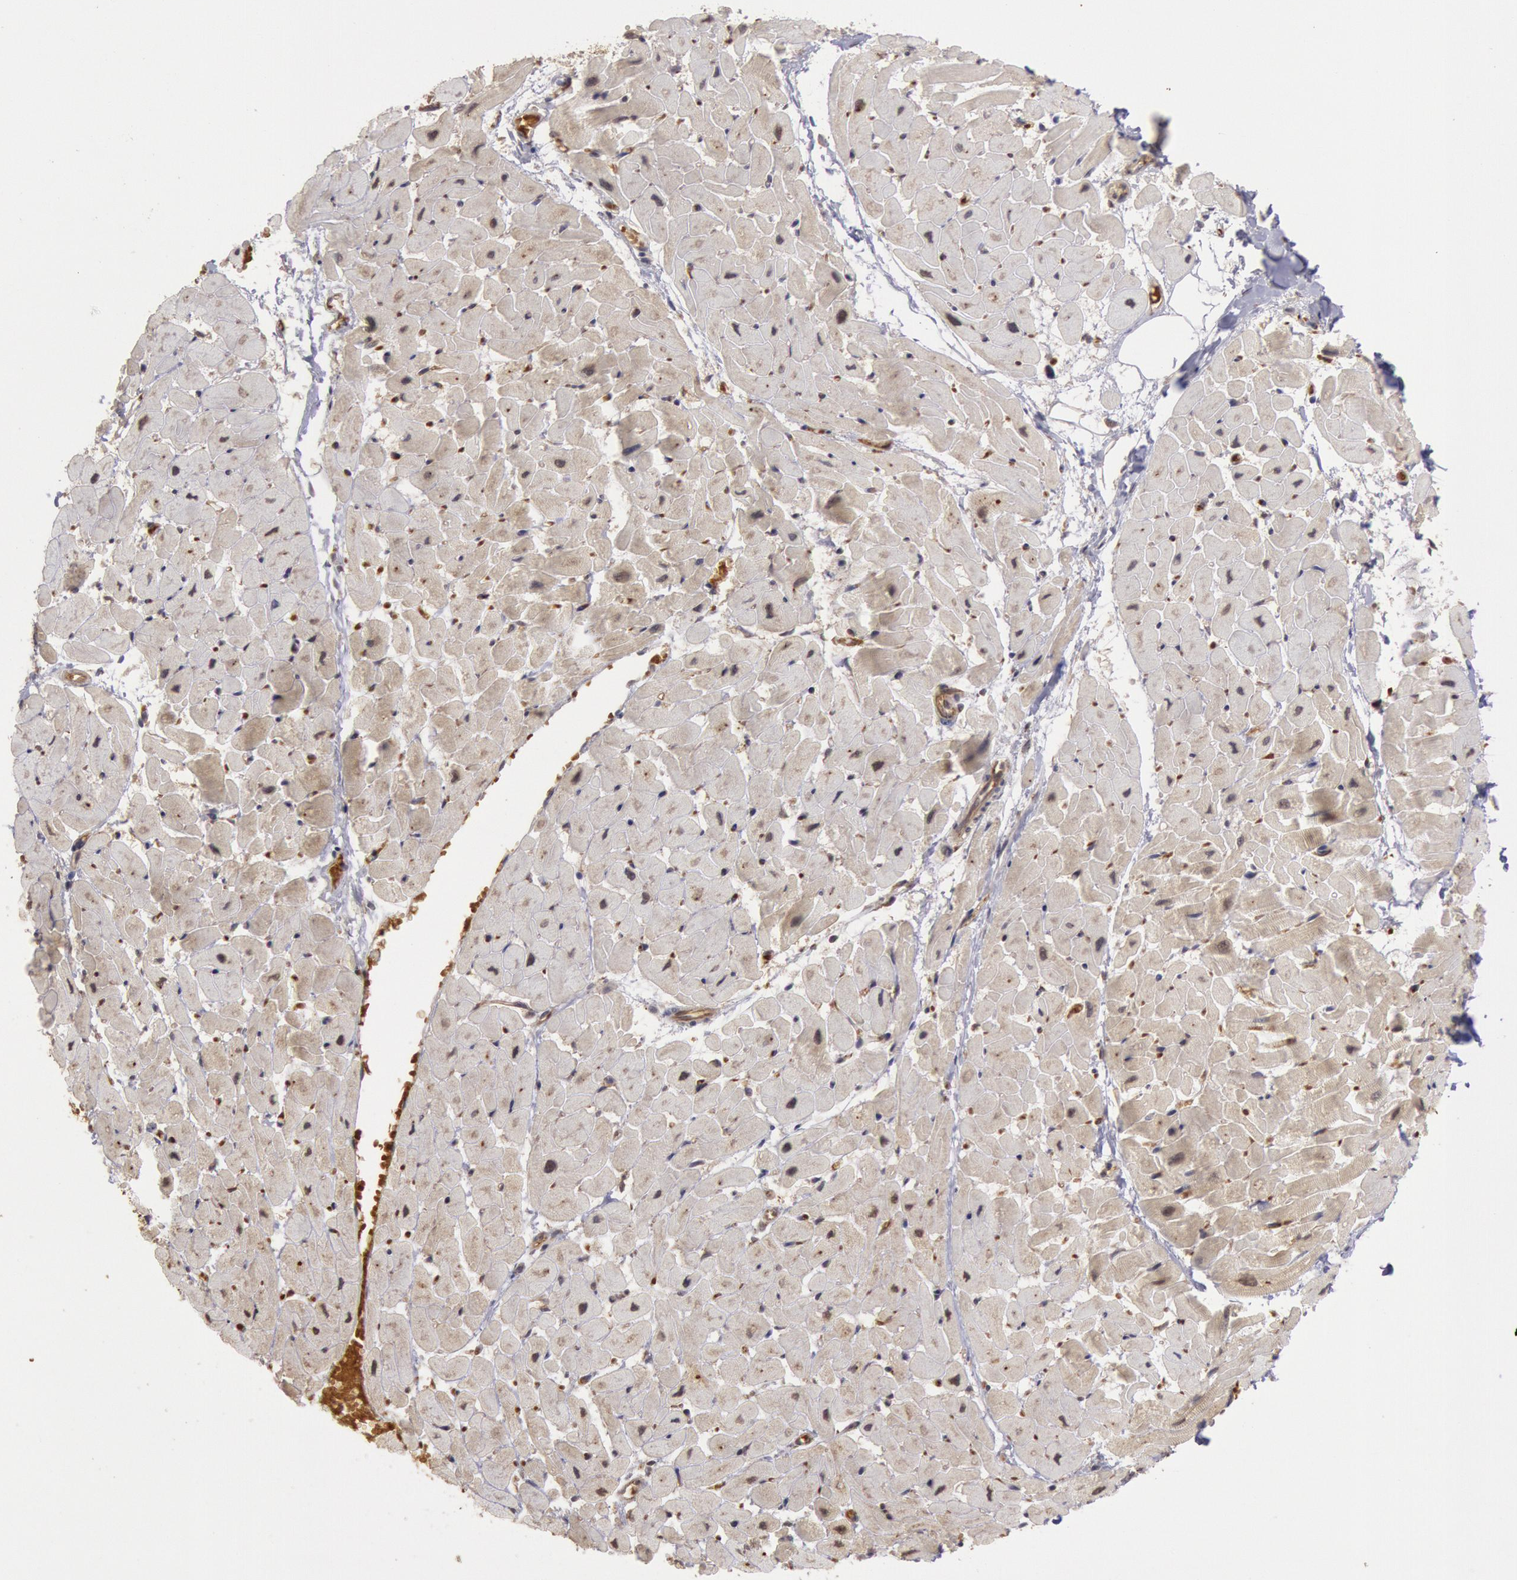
{"staining": {"intensity": "moderate", "quantity": ">75%", "location": "cytoplasmic/membranous,nuclear"}, "tissue": "heart muscle", "cell_type": "Cardiomyocytes", "image_type": "normal", "snomed": [{"axis": "morphology", "description": "Normal tissue, NOS"}, {"axis": "topography", "description": "Heart"}], "caption": "High-magnification brightfield microscopy of benign heart muscle stained with DAB (3,3'-diaminobenzidine) (brown) and counterstained with hematoxylin (blue). cardiomyocytes exhibit moderate cytoplasmic/membranous,nuclear positivity is identified in about>75% of cells. (brown staining indicates protein expression, while blue staining denotes nuclei).", "gene": "USP14", "patient": {"sex": "female", "age": 19}}